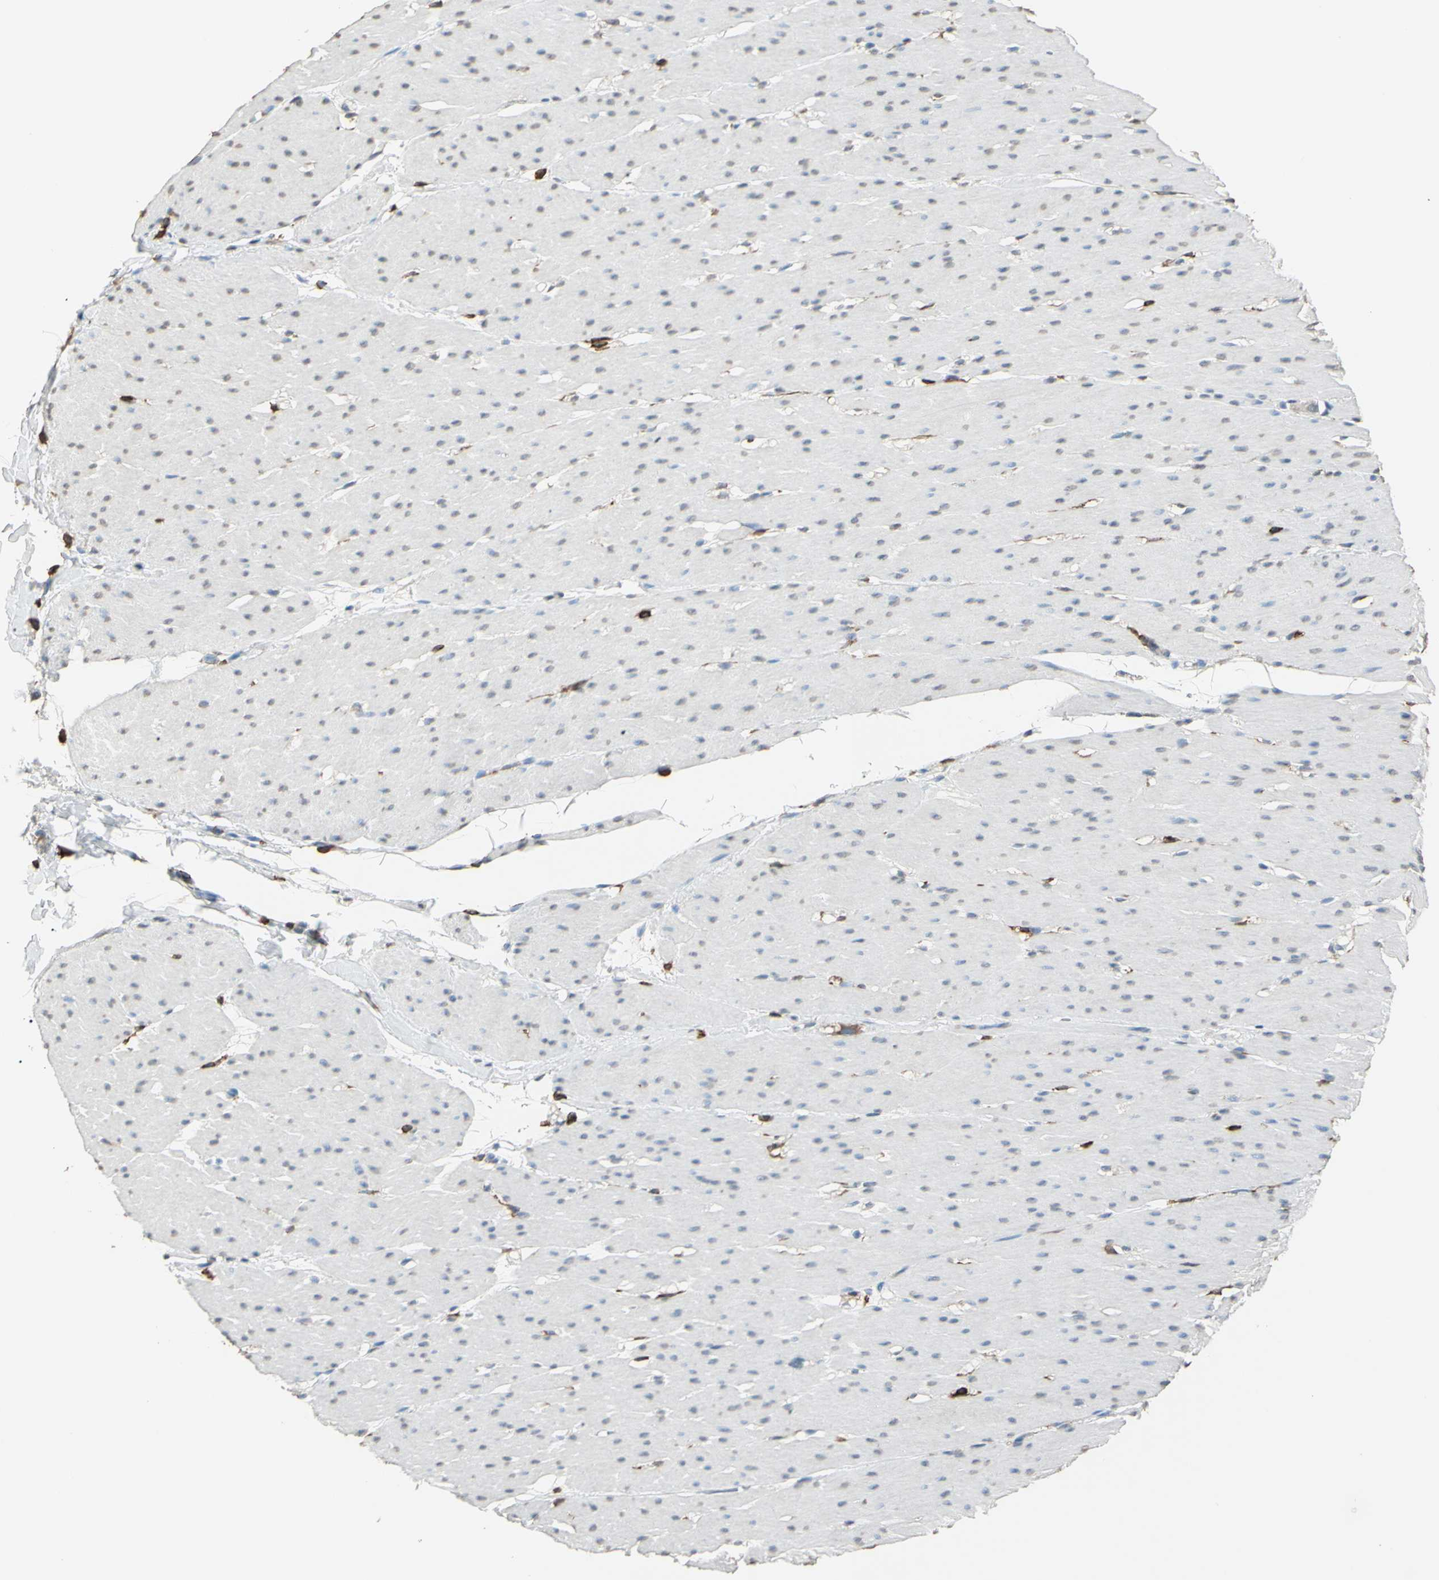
{"staining": {"intensity": "negative", "quantity": "none", "location": "none"}, "tissue": "smooth muscle", "cell_type": "Smooth muscle cells", "image_type": "normal", "snomed": [{"axis": "morphology", "description": "Normal tissue, NOS"}, {"axis": "topography", "description": "Smooth muscle"}, {"axis": "topography", "description": "Colon"}], "caption": "An IHC histopathology image of unremarkable smooth muscle is shown. There is no staining in smooth muscle cells of smooth muscle. (DAB (3,3'-diaminobenzidine) IHC with hematoxylin counter stain).", "gene": "PSTPIP1", "patient": {"sex": "male", "age": 67}}